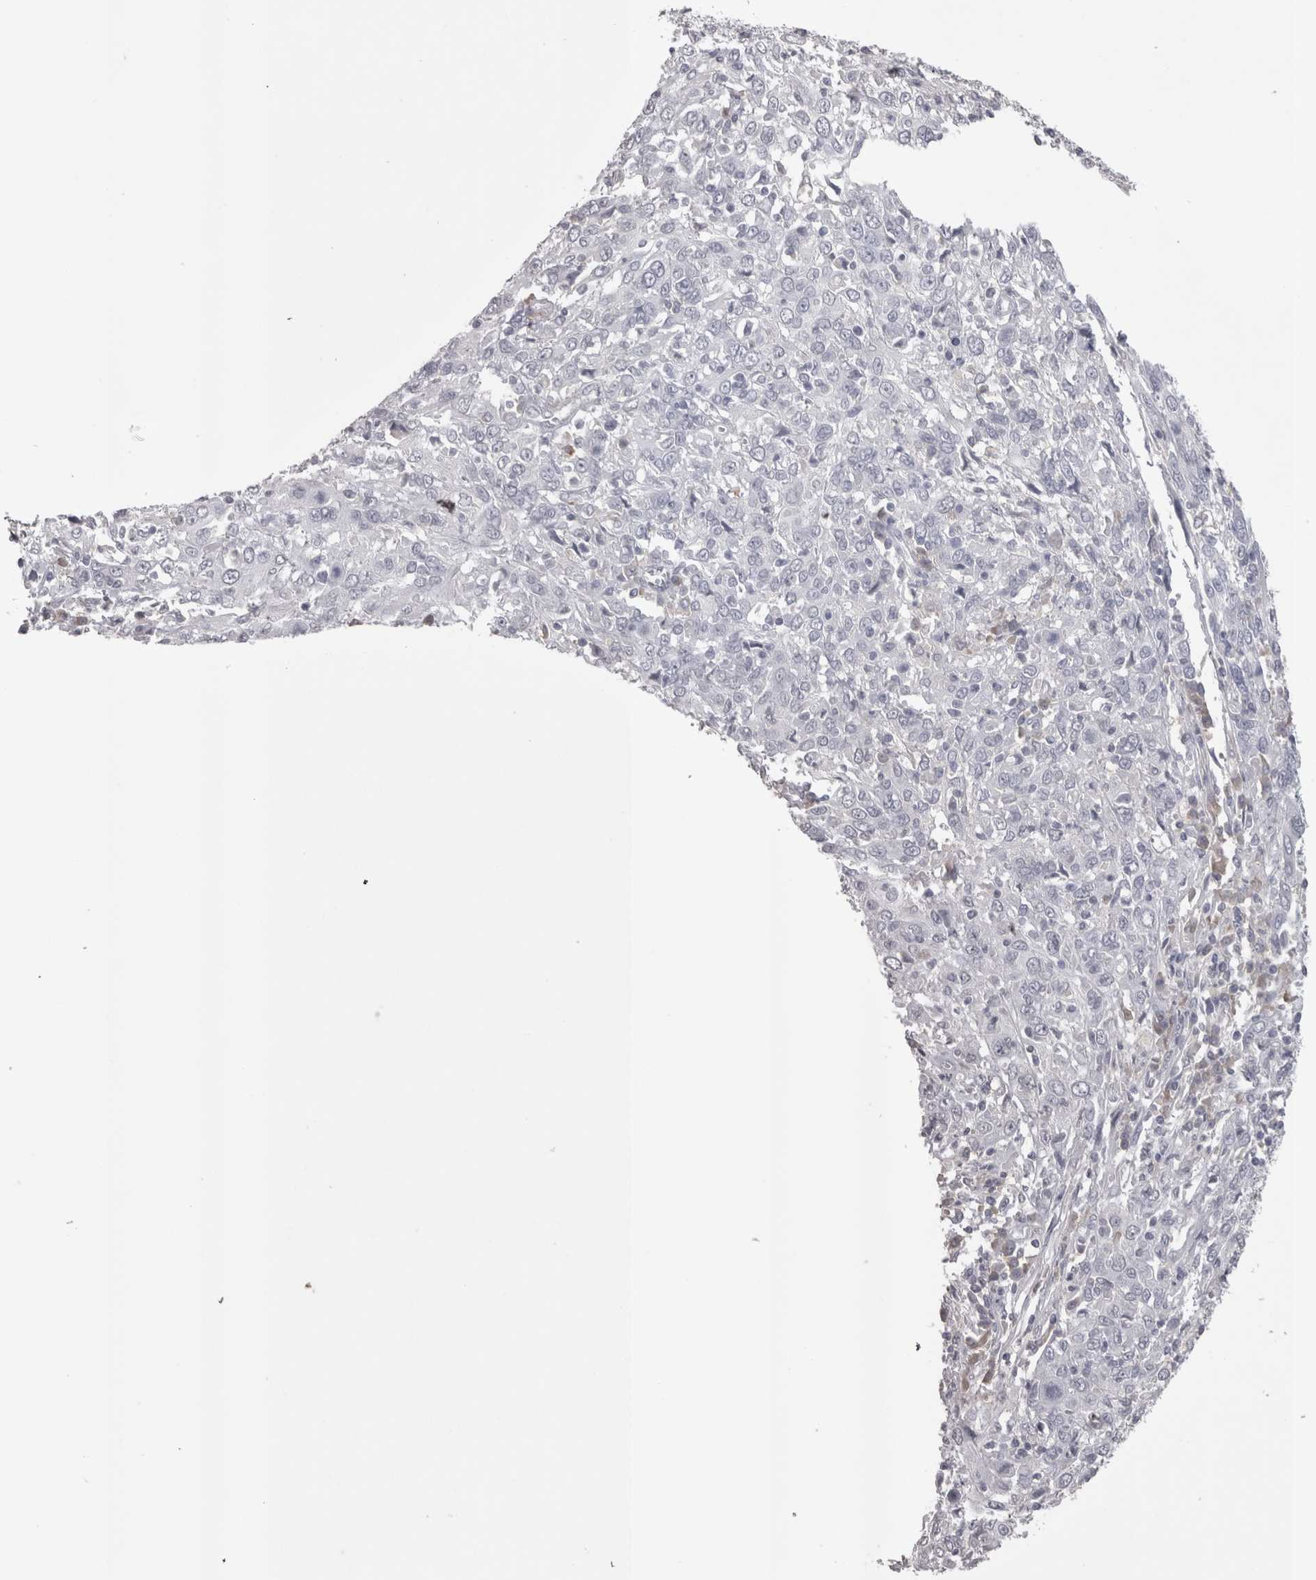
{"staining": {"intensity": "negative", "quantity": "none", "location": "none"}, "tissue": "cervical cancer", "cell_type": "Tumor cells", "image_type": "cancer", "snomed": [{"axis": "morphology", "description": "Squamous cell carcinoma, NOS"}, {"axis": "topography", "description": "Cervix"}], "caption": "Immunohistochemistry (IHC) of human cervical cancer (squamous cell carcinoma) demonstrates no expression in tumor cells. Nuclei are stained in blue.", "gene": "LAX1", "patient": {"sex": "female", "age": 46}}